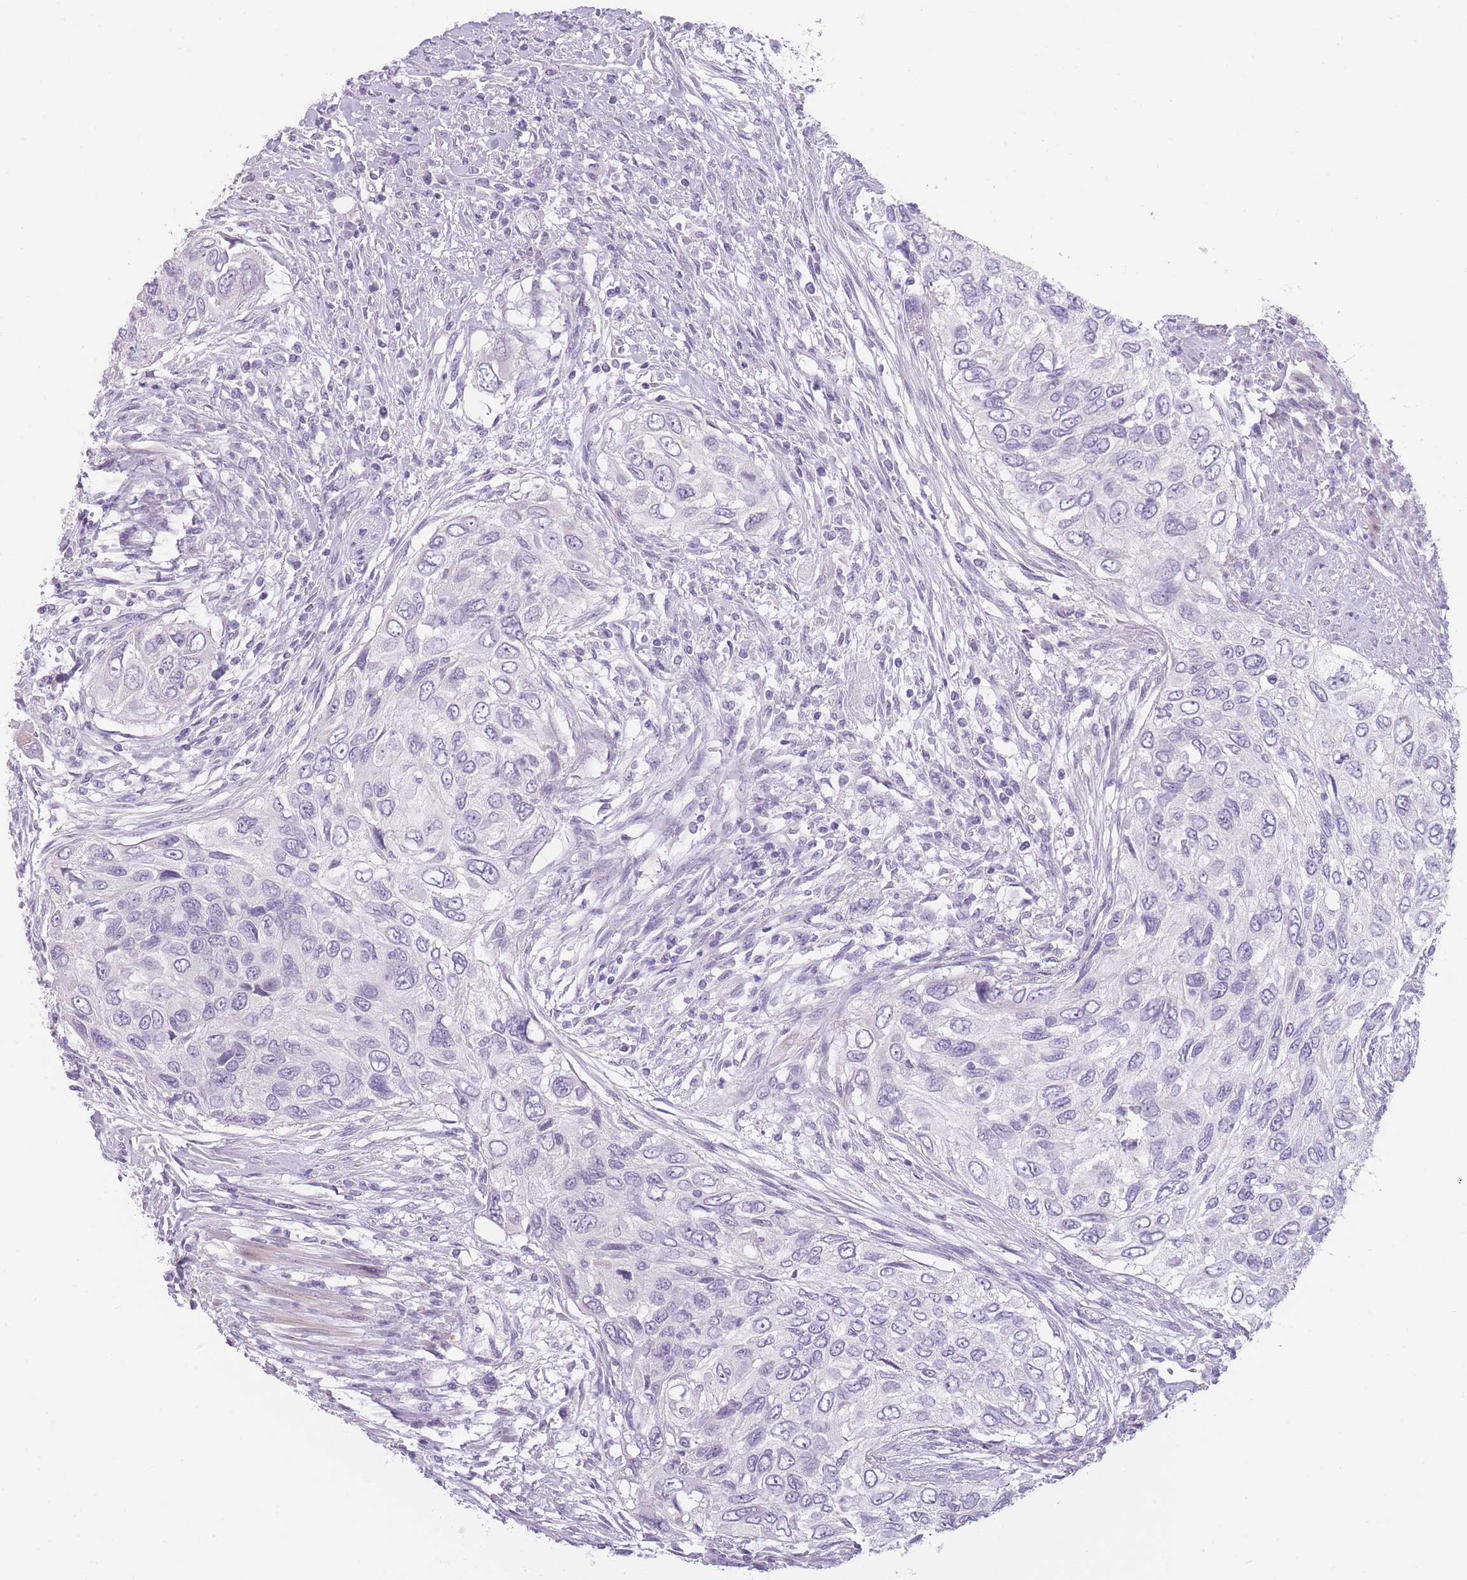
{"staining": {"intensity": "negative", "quantity": "none", "location": "none"}, "tissue": "urothelial cancer", "cell_type": "Tumor cells", "image_type": "cancer", "snomed": [{"axis": "morphology", "description": "Urothelial carcinoma, High grade"}, {"axis": "topography", "description": "Urinary bladder"}], "caption": "Immunohistochemical staining of human urothelial cancer demonstrates no significant positivity in tumor cells.", "gene": "TMEM236", "patient": {"sex": "female", "age": 60}}